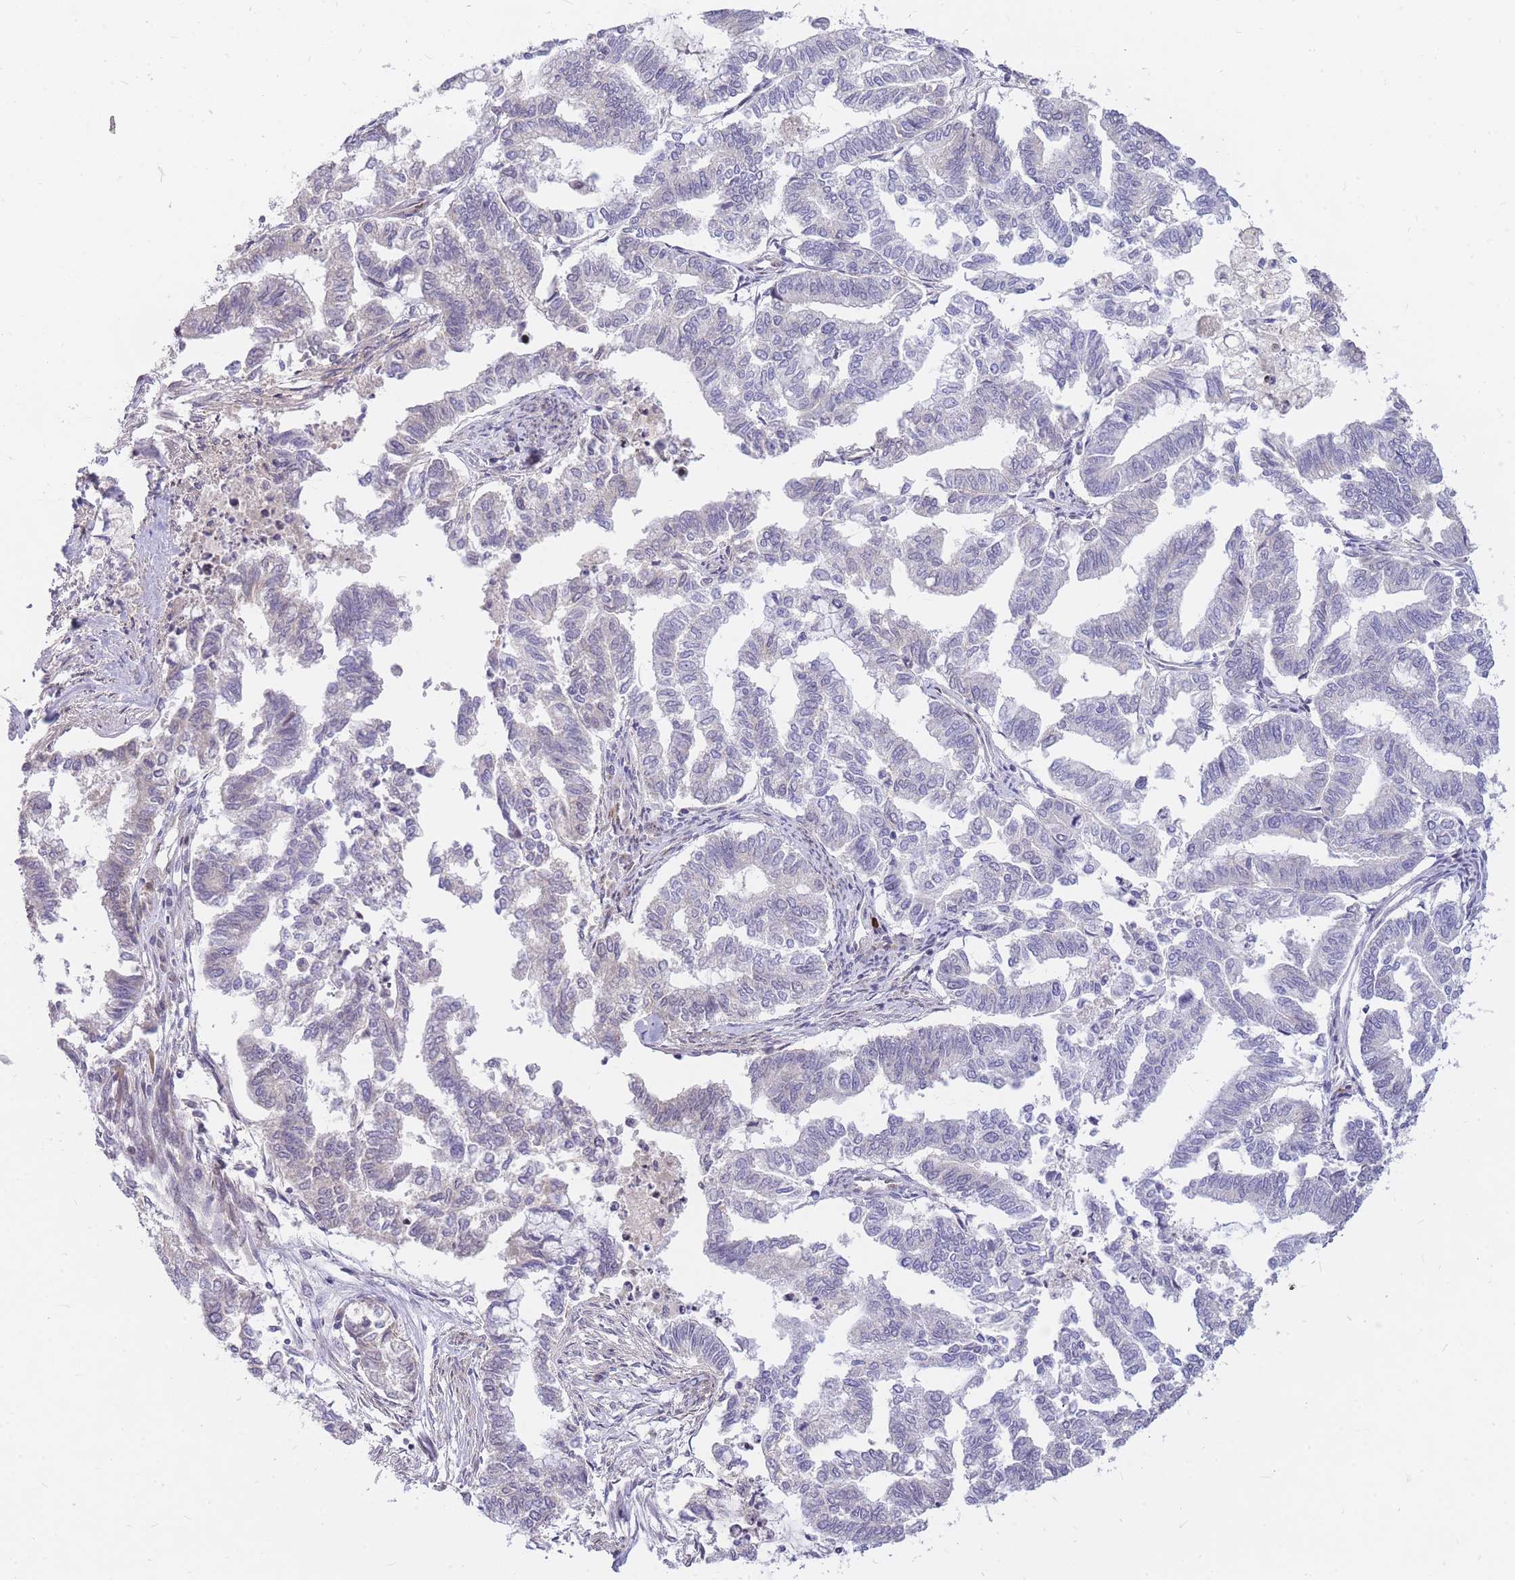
{"staining": {"intensity": "negative", "quantity": "none", "location": "none"}, "tissue": "endometrial cancer", "cell_type": "Tumor cells", "image_type": "cancer", "snomed": [{"axis": "morphology", "description": "Adenocarcinoma, NOS"}, {"axis": "topography", "description": "Endometrium"}], "caption": "DAB immunohistochemical staining of human endometrial cancer exhibits no significant expression in tumor cells. Brightfield microscopy of IHC stained with DAB (3,3'-diaminobenzidine) (brown) and hematoxylin (blue), captured at high magnification.", "gene": "TLE2", "patient": {"sex": "female", "age": 79}}